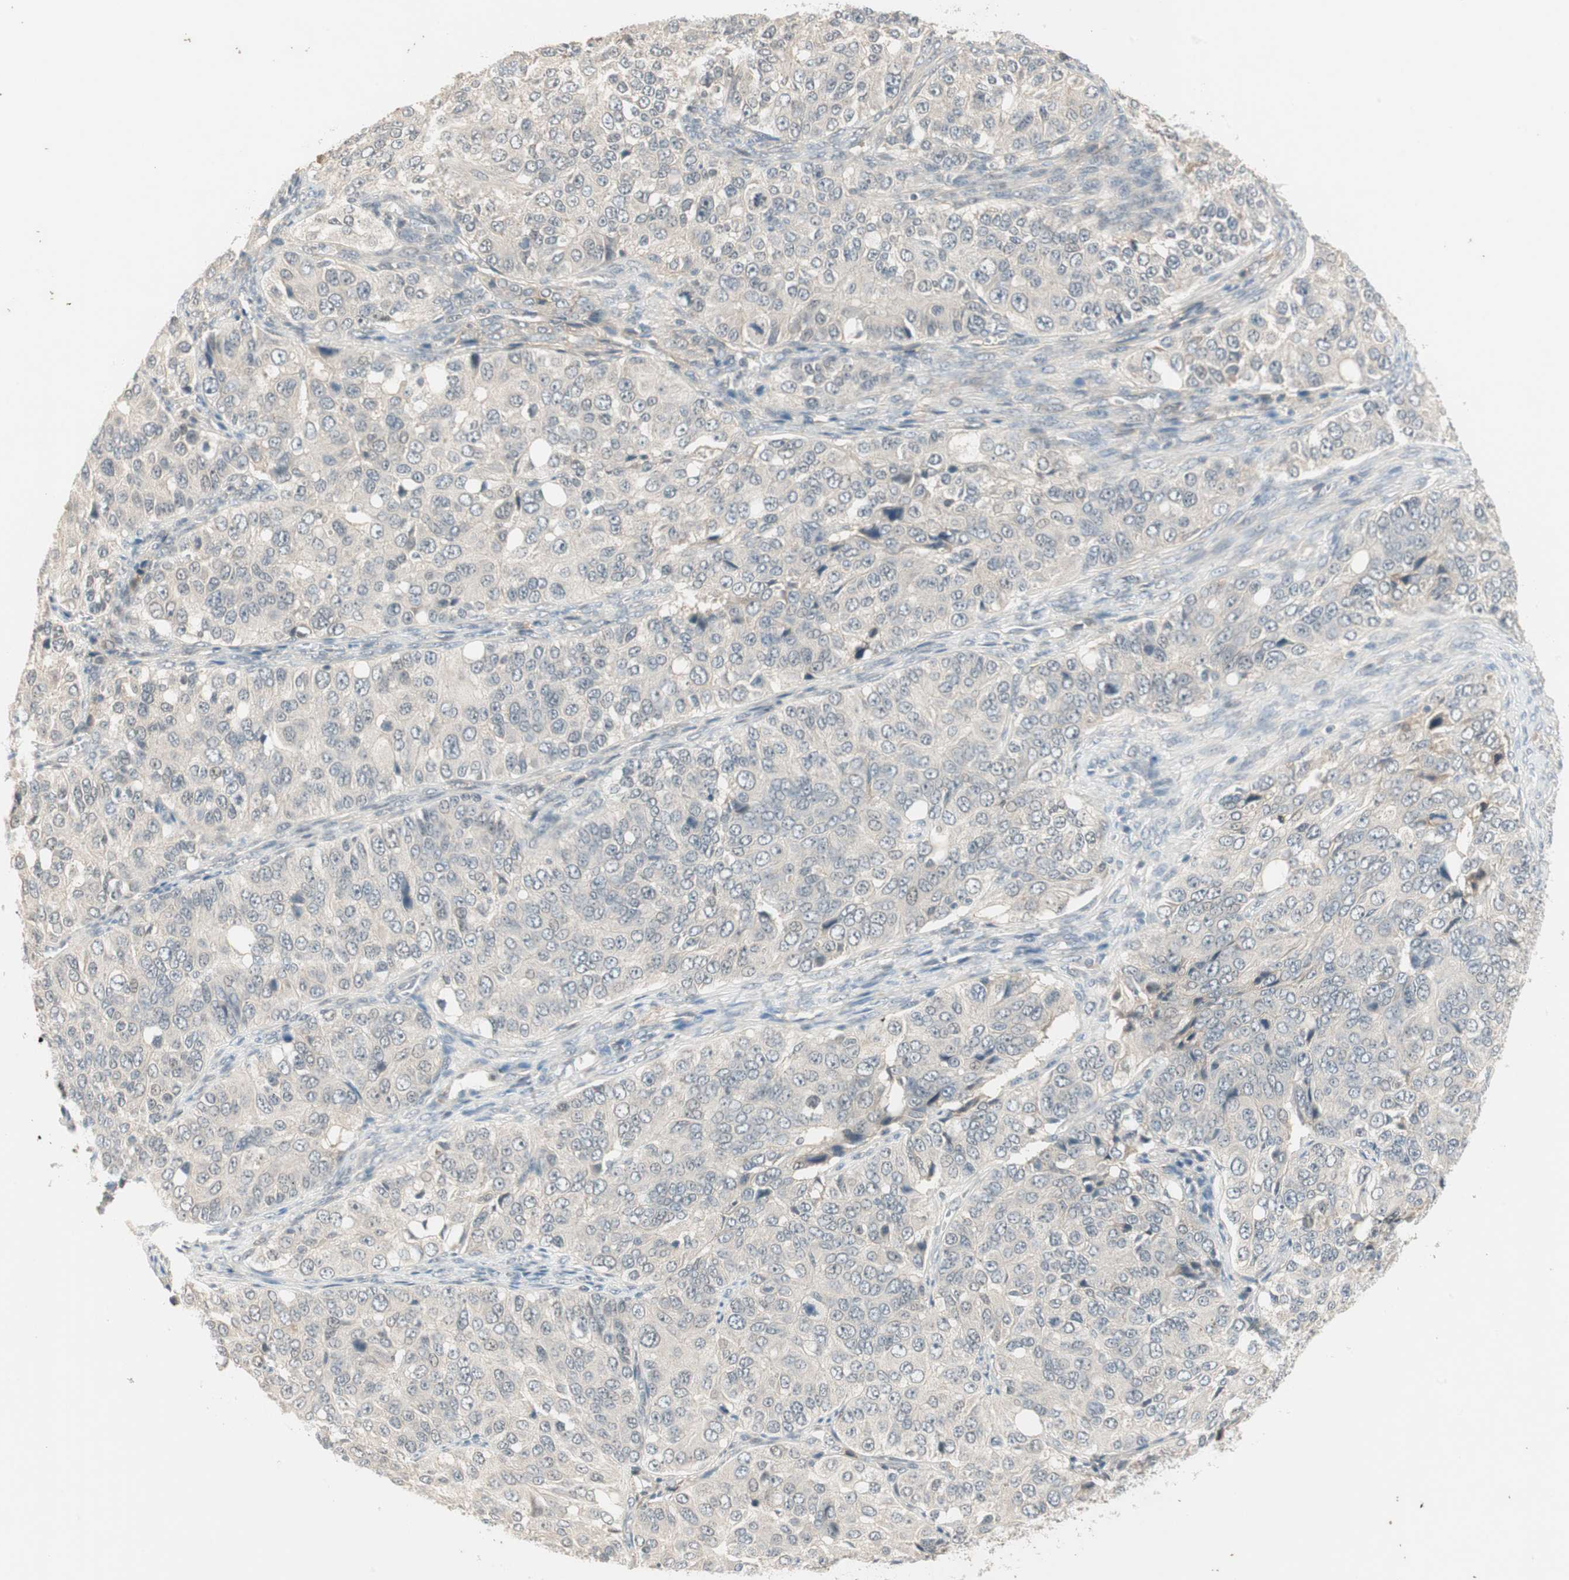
{"staining": {"intensity": "moderate", "quantity": "<25%", "location": "nuclear"}, "tissue": "ovarian cancer", "cell_type": "Tumor cells", "image_type": "cancer", "snomed": [{"axis": "morphology", "description": "Carcinoma, endometroid"}, {"axis": "topography", "description": "Ovary"}], "caption": "There is low levels of moderate nuclear staining in tumor cells of ovarian endometroid carcinoma, as demonstrated by immunohistochemical staining (brown color).", "gene": "RNGTT", "patient": {"sex": "female", "age": 51}}